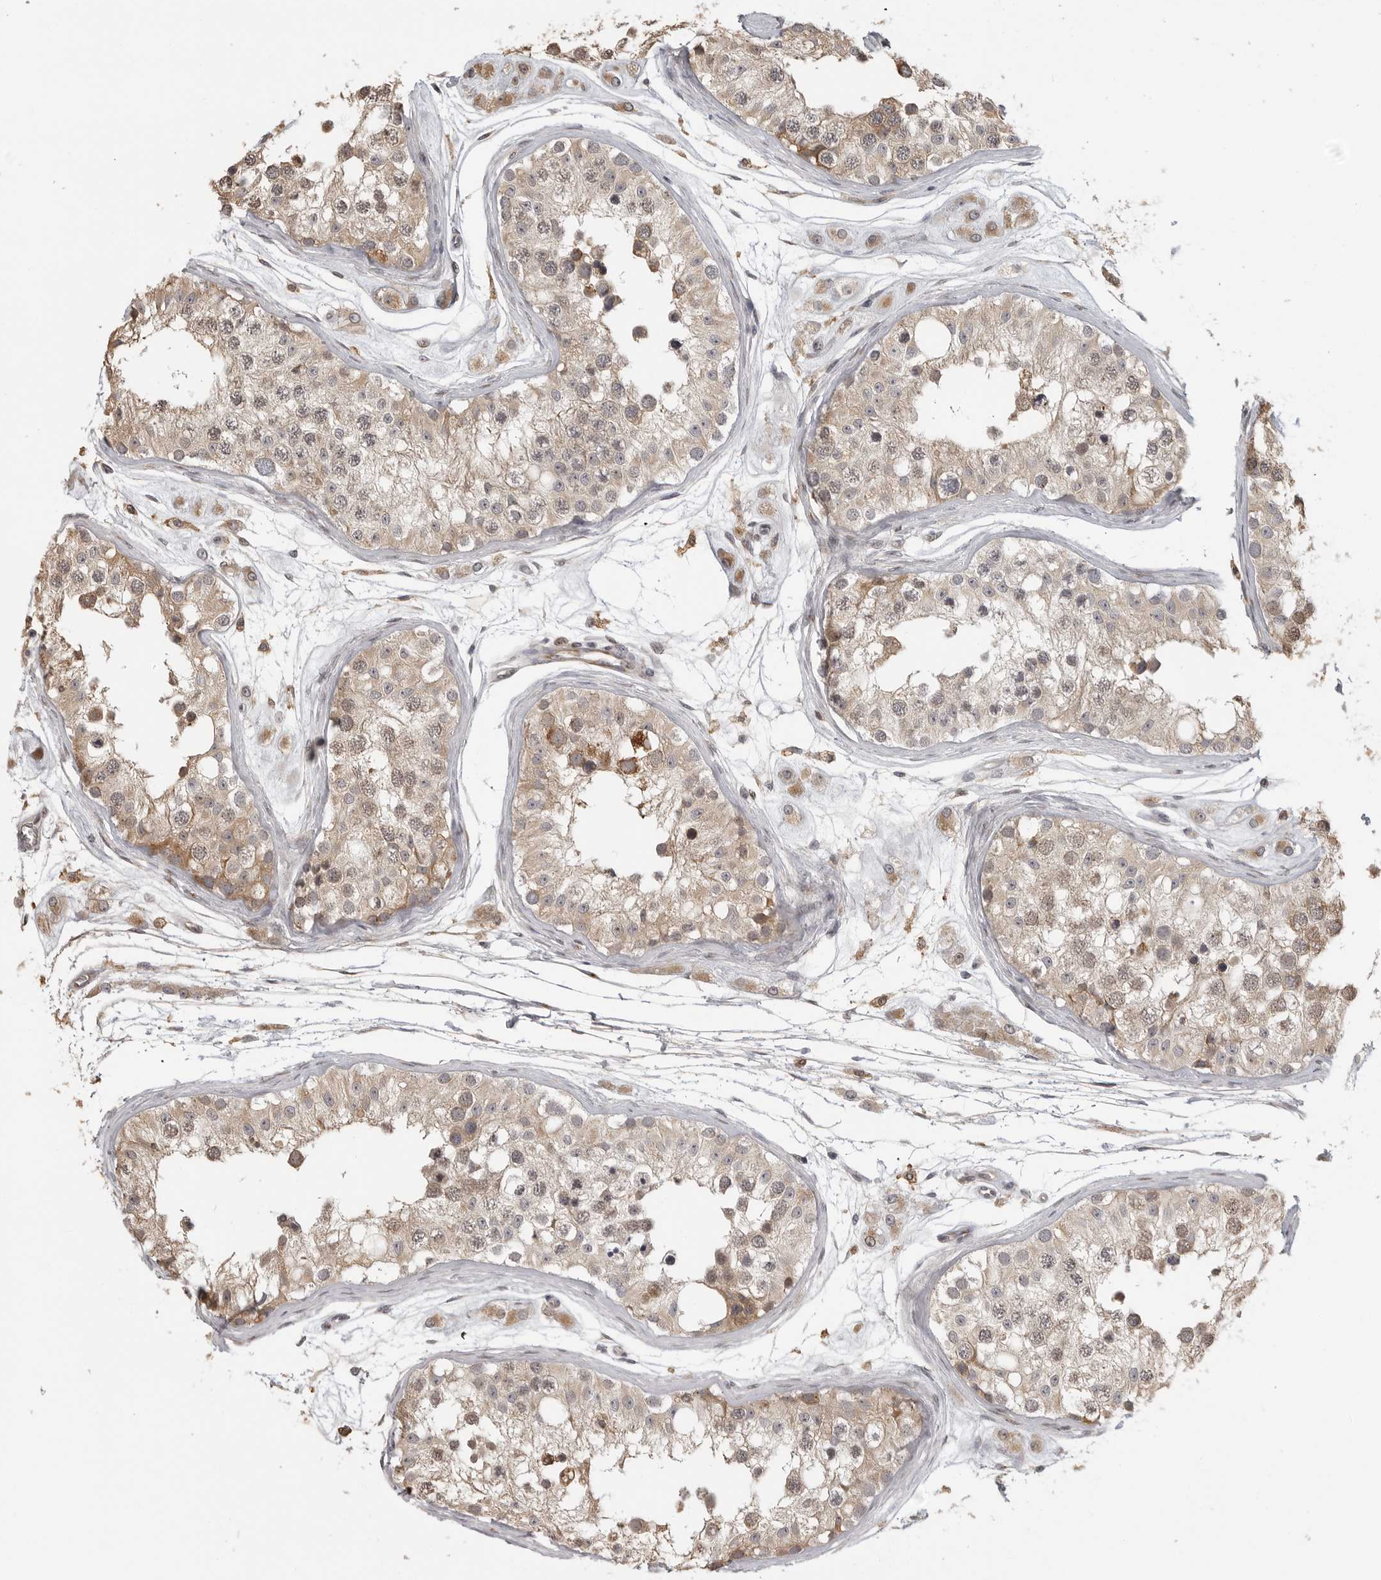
{"staining": {"intensity": "moderate", "quantity": ">75%", "location": "cytoplasmic/membranous"}, "tissue": "testis", "cell_type": "Cells in seminiferous ducts", "image_type": "normal", "snomed": [{"axis": "morphology", "description": "Normal tissue, NOS"}, {"axis": "morphology", "description": "Adenocarcinoma, metastatic, NOS"}, {"axis": "topography", "description": "Testis"}], "caption": "Cells in seminiferous ducts demonstrate medium levels of moderate cytoplasmic/membranous staining in about >75% of cells in unremarkable human testis. (DAB = brown stain, brightfield microscopy at high magnification).", "gene": "IDO1", "patient": {"sex": "male", "age": 26}}